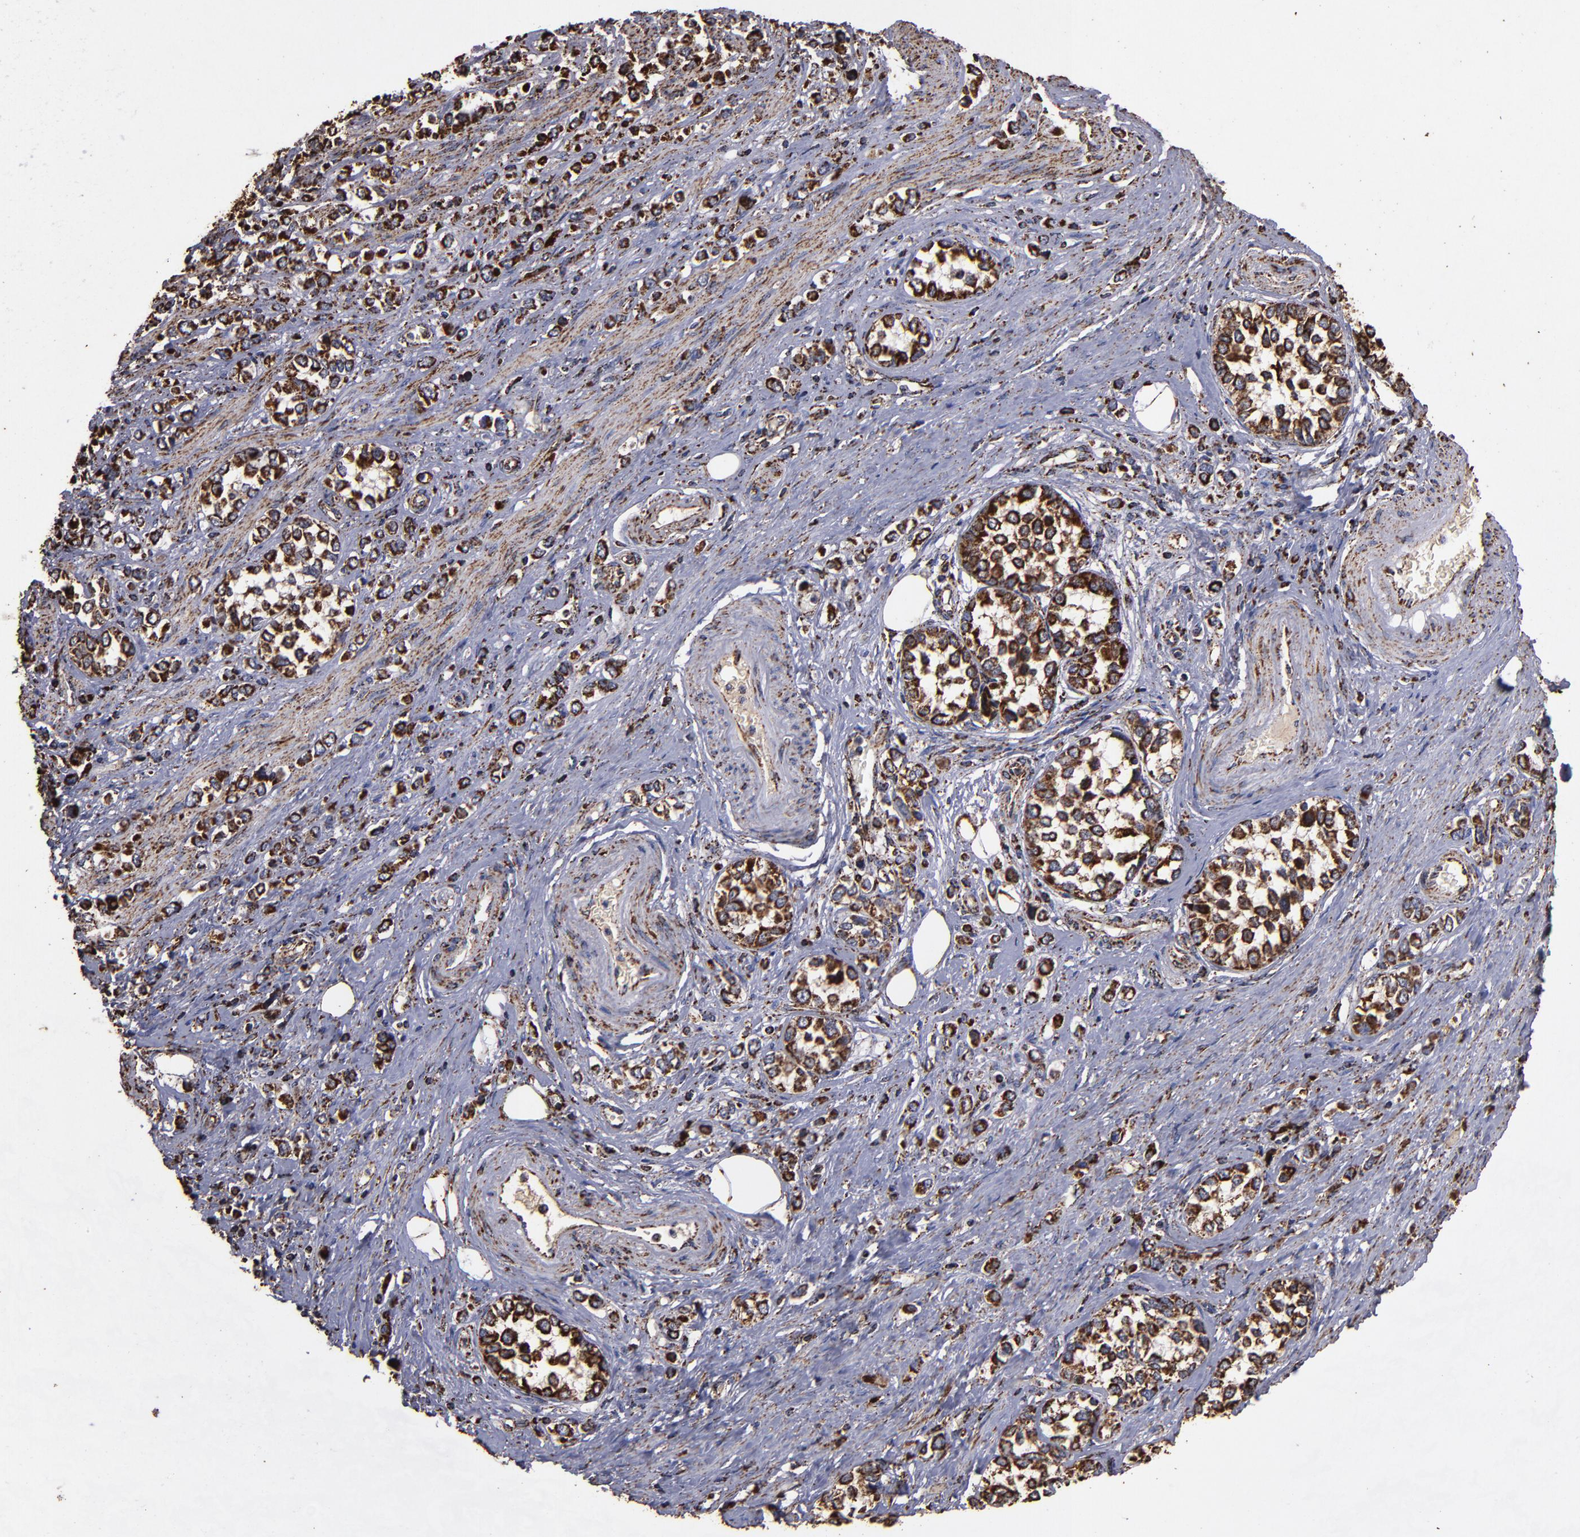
{"staining": {"intensity": "strong", "quantity": ">75%", "location": "cytoplasmic/membranous"}, "tissue": "stomach cancer", "cell_type": "Tumor cells", "image_type": "cancer", "snomed": [{"axis": "morphology", "description": "Adenocarcinoma, NOS"}, {"axis": "topography", "description": "Stomach, upper"}], "caption": "Strong cytoplasmic/membranous expression is identified in about >75% of tumor cells in stomach cancer. Immunohistochemistry (ihc) stains the protein in brown and the nuclei are stained blue.", "gene": "SOD2", "patient": {"sex": "male", "age": 76}}